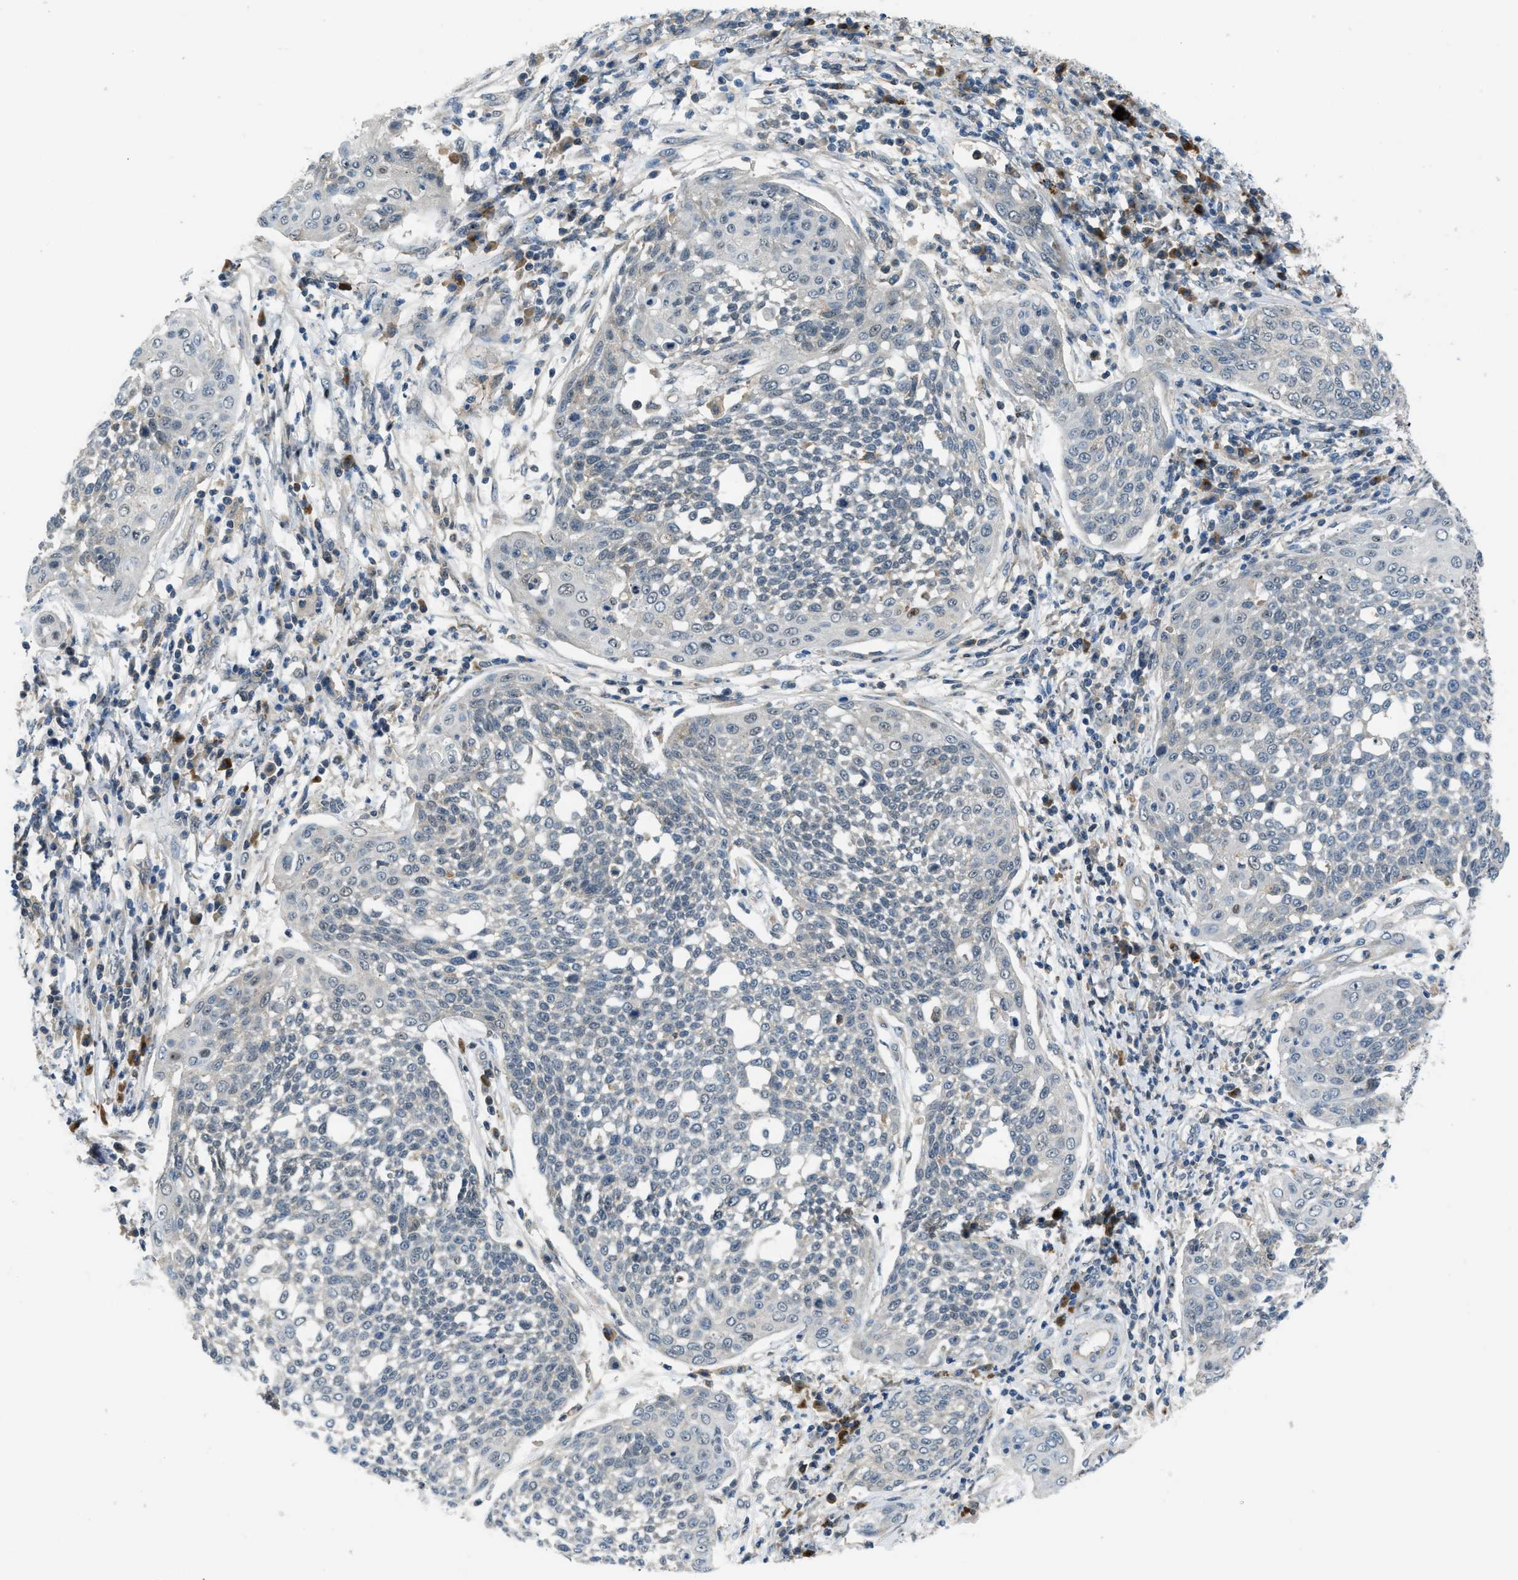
{"staining": {"intensity": "negative", "quantity": "none", "location": "none"}, "tissue": "cervical cancer", "cell_type": "Tumor cells", "image_type": "cancer", "snomed": [{"axis": "morphology", "description": "Squamous cell carcinoma, NOS"}, {"axis": "topography", "description": "Cervix"}], "caption": "This is an immunohistochemistry micrograph of human cervical squamous cell carcinoma. There is no positivity in tumor cells.", "gene": "ZNF251", "patient": {"sex": "female", "age": 34}}